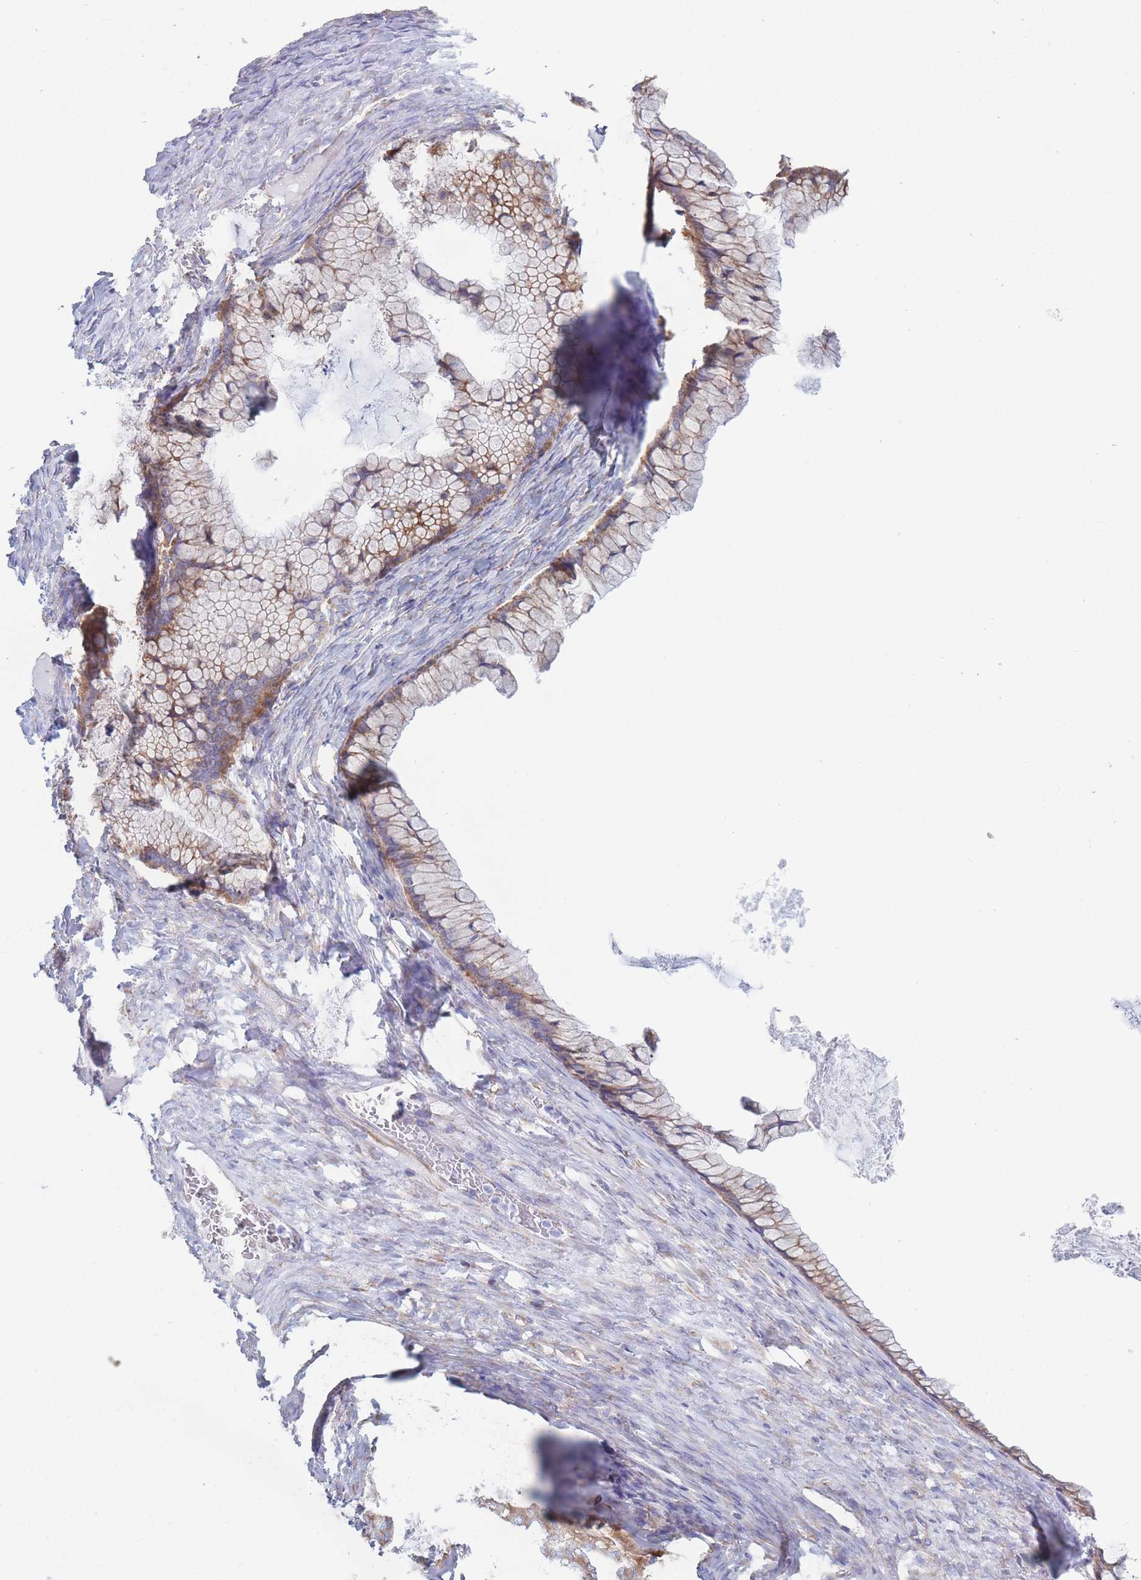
{"staining": {"intensity": "strong", "quantity": "25%-75%", "location": "cytoplasmic/membranous"}, "tissue": "ovarian cancer", "cell_type": "Tumor cells", "image_type": "cancer", "snomed": [{"axis": "morphology", "description": "Cystadenocarcinoma, mucinous, NOS"}, {"axis": "topography", "description": "Ovary"}], "caption": "Mucinous cystadenocarcinoma (ovarian) stained with DAB IHC displays high levels of strong cytoplasmic/membranous staining in about 25%-75% of tumor cells. (DAB IHC with brightfield microscopy, high magnification).", "gene": "RPL8", "patient": {"sex": "female", "age": 35}}